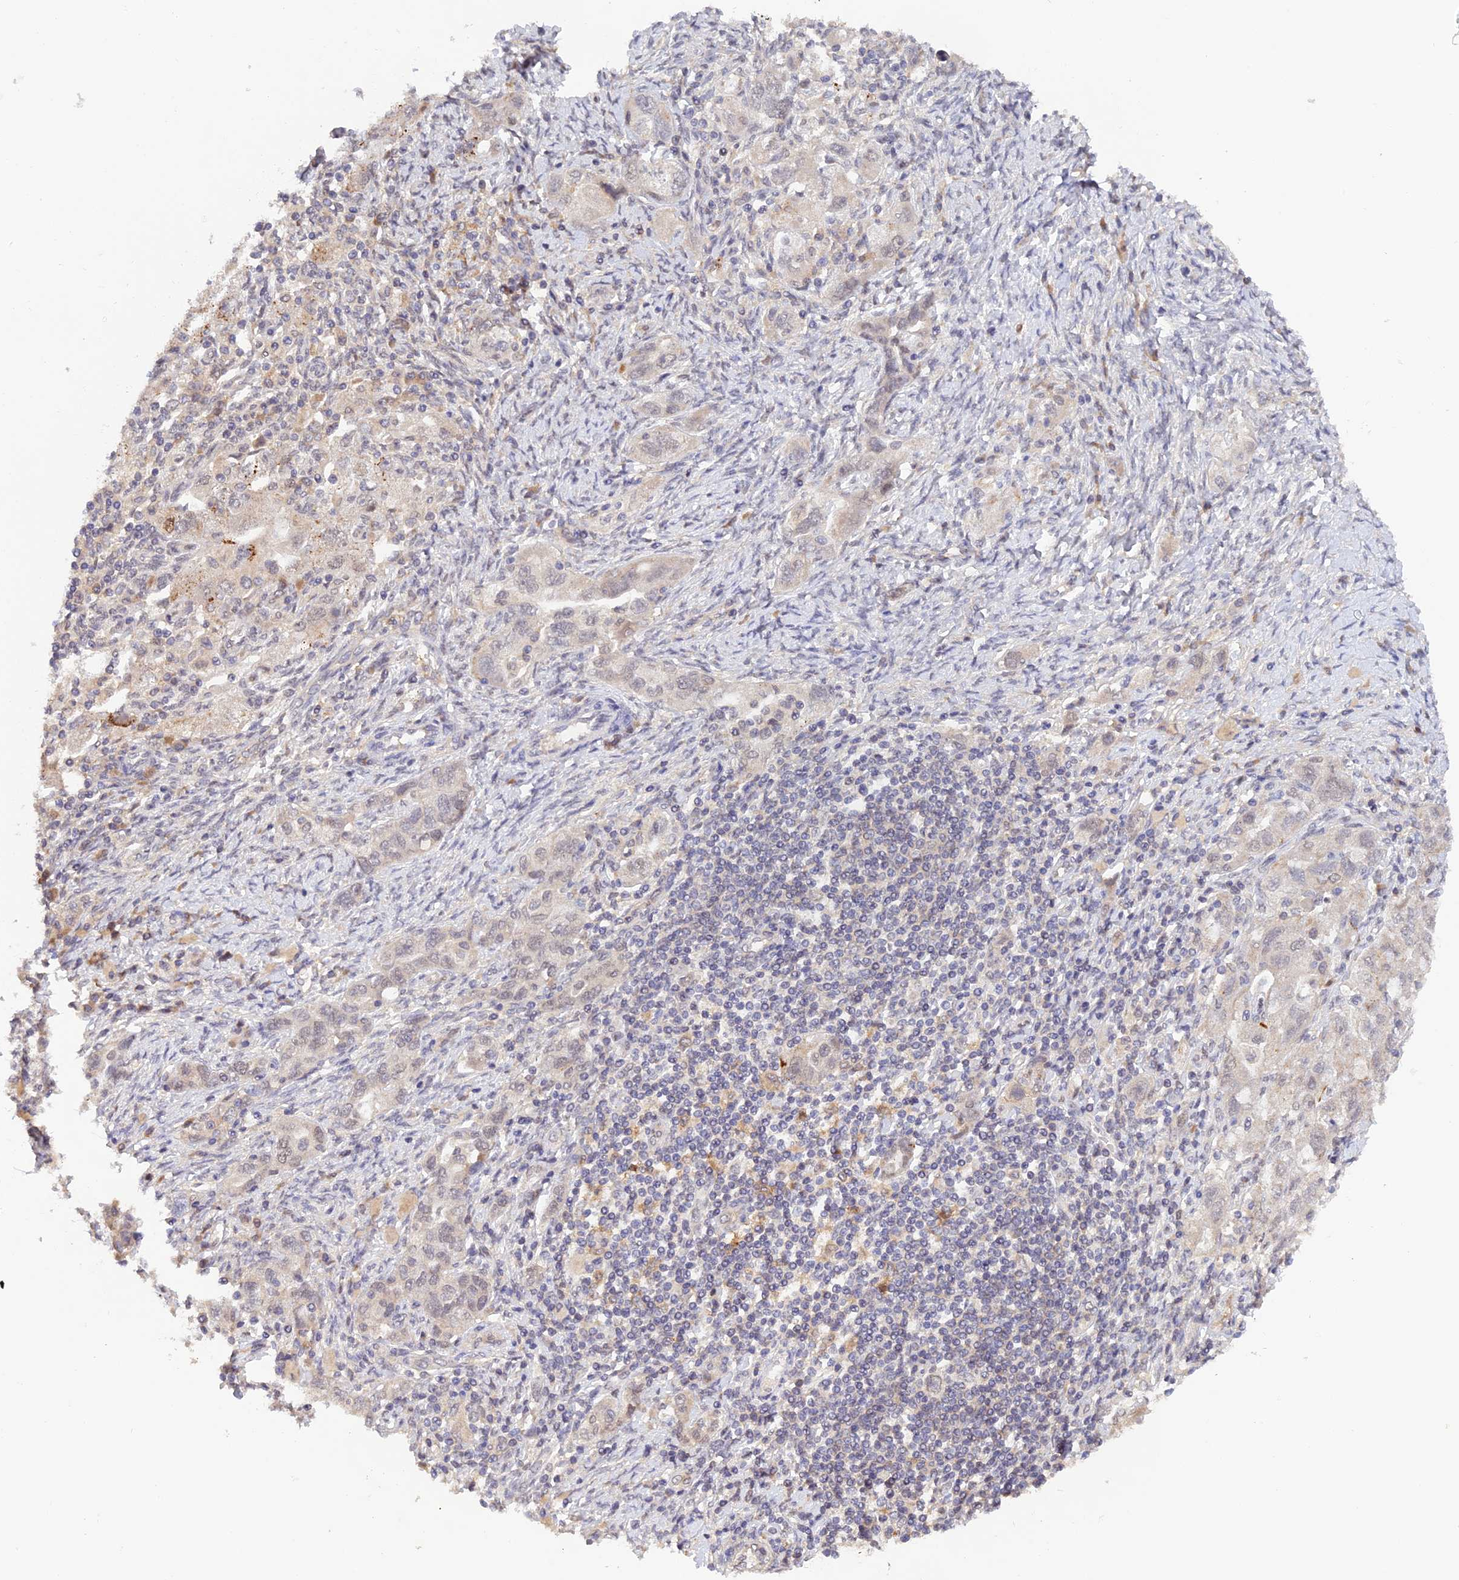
{"staining": {"intensity": "negative", "quantity": "none", "location": "none"}, "tissue": "ovarian cancer", "cell_type": "Tumor cells", "image_type": "cancer", "snomed": [{"axis": "morphology", "description": "Carcinoma, NOS"}, {"axis": "morphology", "description": "Cystadenocarcinoma, serous, NOS"}, {"axis": "topography", "description": "Ovary"}], "caption": "This is an immunohistochemistry histopathology image of ovarian serous cystadenocarcinoma. There is no positivity in tumor cells.", "gene": "ZNF436", "patient": {"sex": "female", "age": 69}}